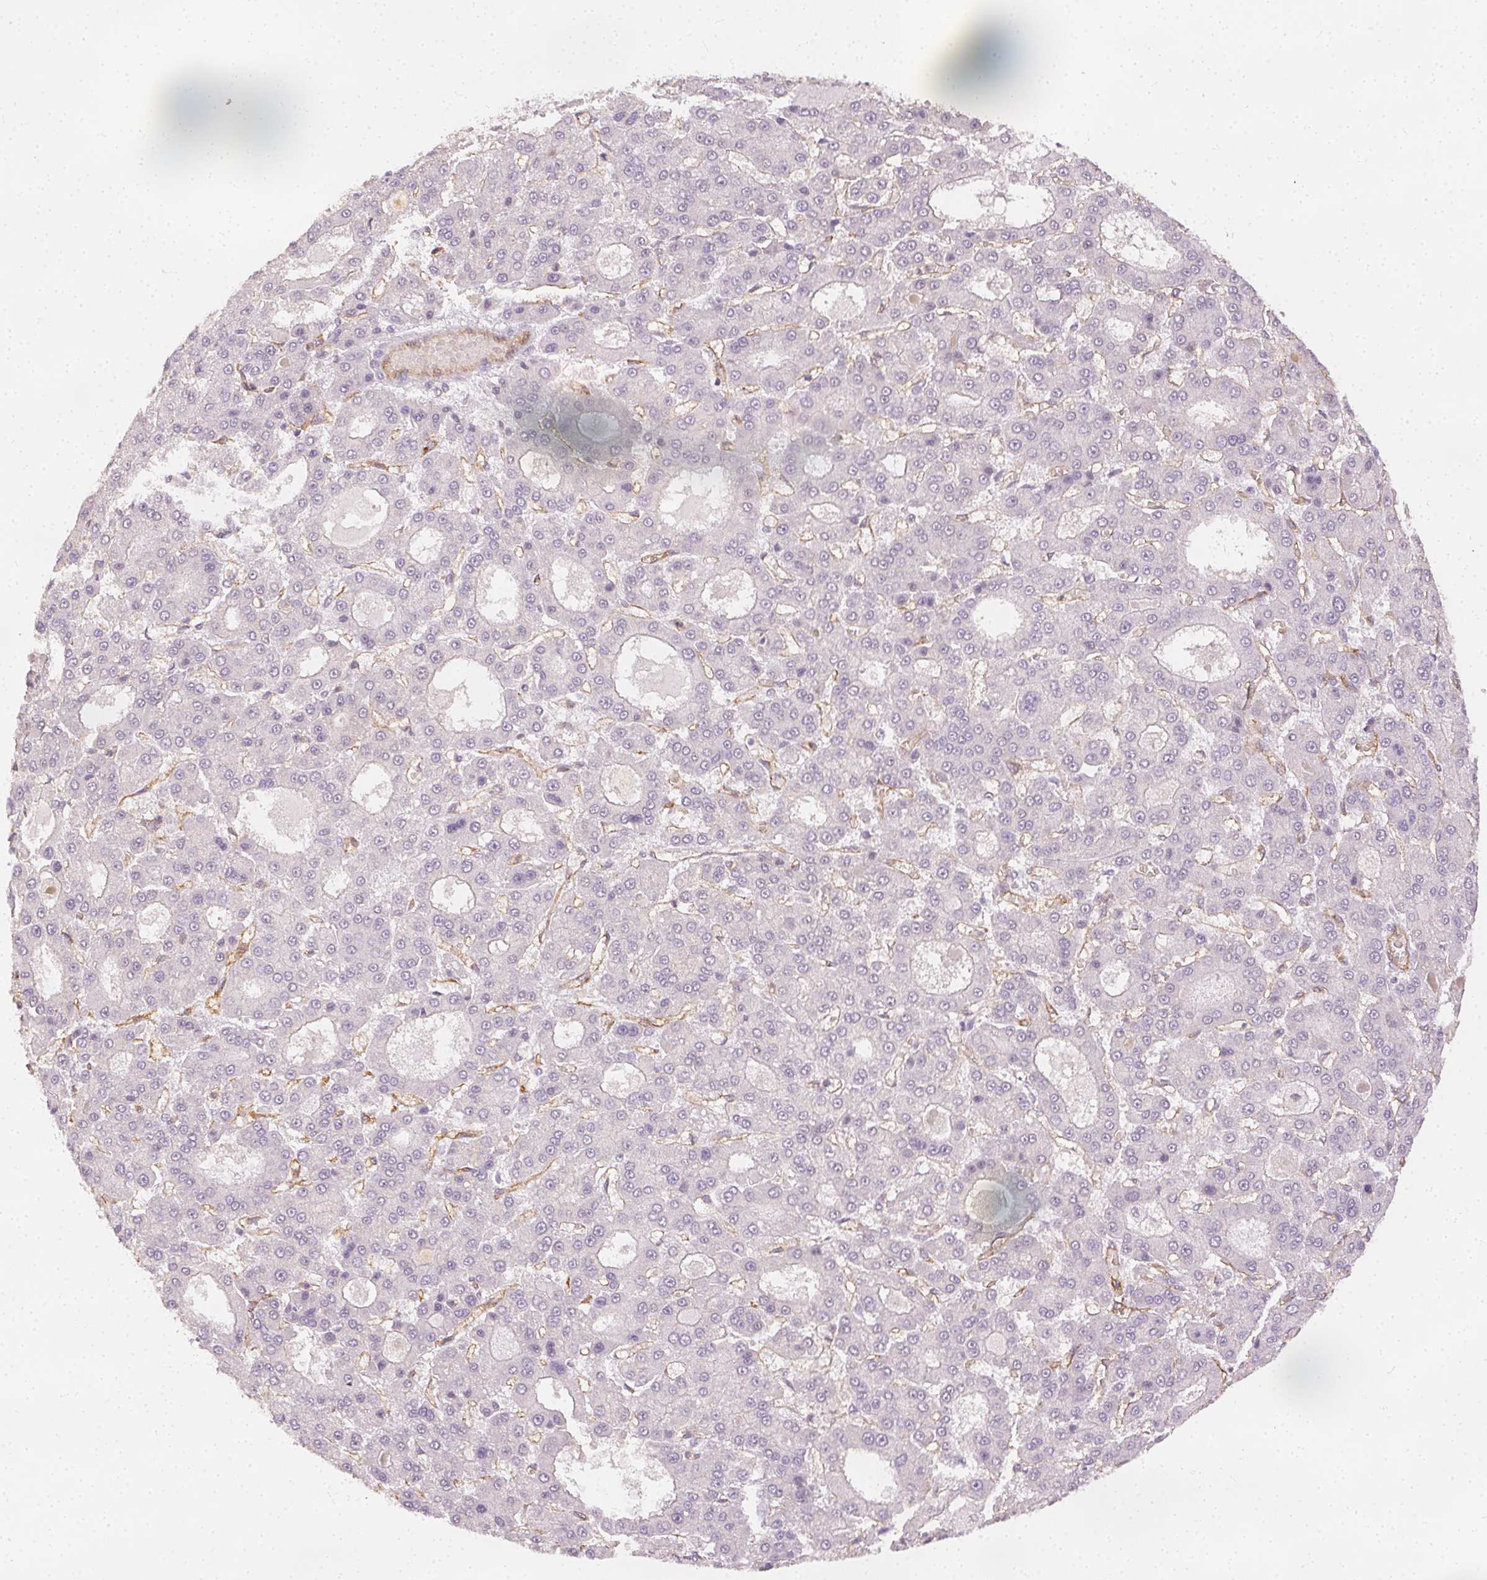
{"staining": {"intensity": "negative", "quantity": "none", "location": "none"}, "tissue": "liver cancer", "cell_type": "Tumor cells", "image_type": "cancer", "snomed": [{"axis": "morphology", "description": "Carcinoma, Hepatocellular, NOS"}, {"axis": "topography", "description": "Liver"}], "caption": "This is an IHC image of hepatocellular carcinoma (liver). There is no staining in tumor cells.", "gene": "PODXL", "patient": {"sex": "male", "age": 70}}